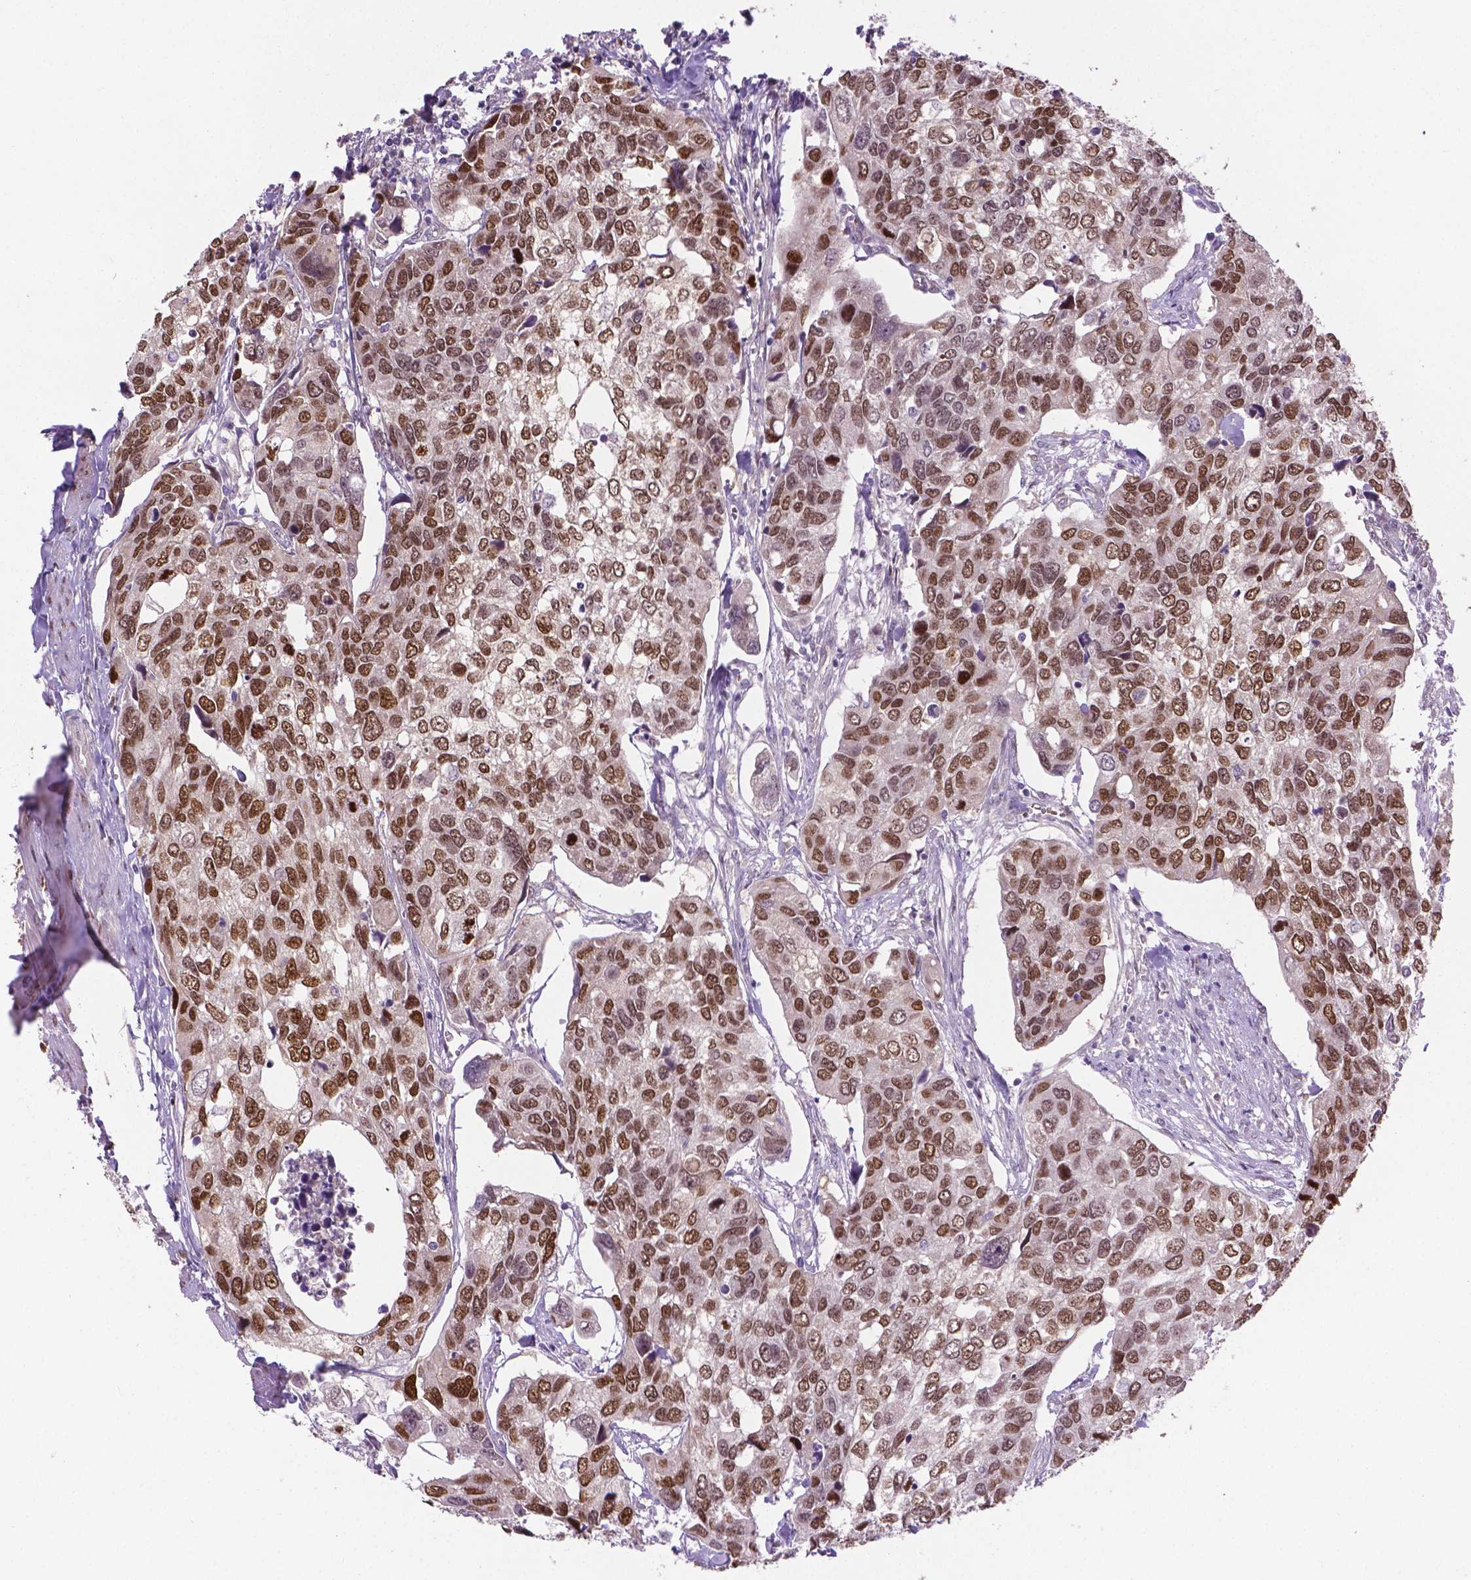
{"staining": {"intensity": "moderate", "quantity": ">75%", "location": "nuclear"}, "tissue": "urothelial cancer", "cell_type": "Tumor cells", "image_type": "cancer", "snomed": [{"axis": "morphology", "description": "Urothelial carcinoma, High grade"}, {"axis": "topography", "description": "Urinary bladder"}], "caption": "Tumor cells display medium levels of moderate nuclear staining in approximately >75% of cells in human high-grade urothelial carcinoma.", "gene": "IRF6", "patient": {"sex": "male", "age": 60}}